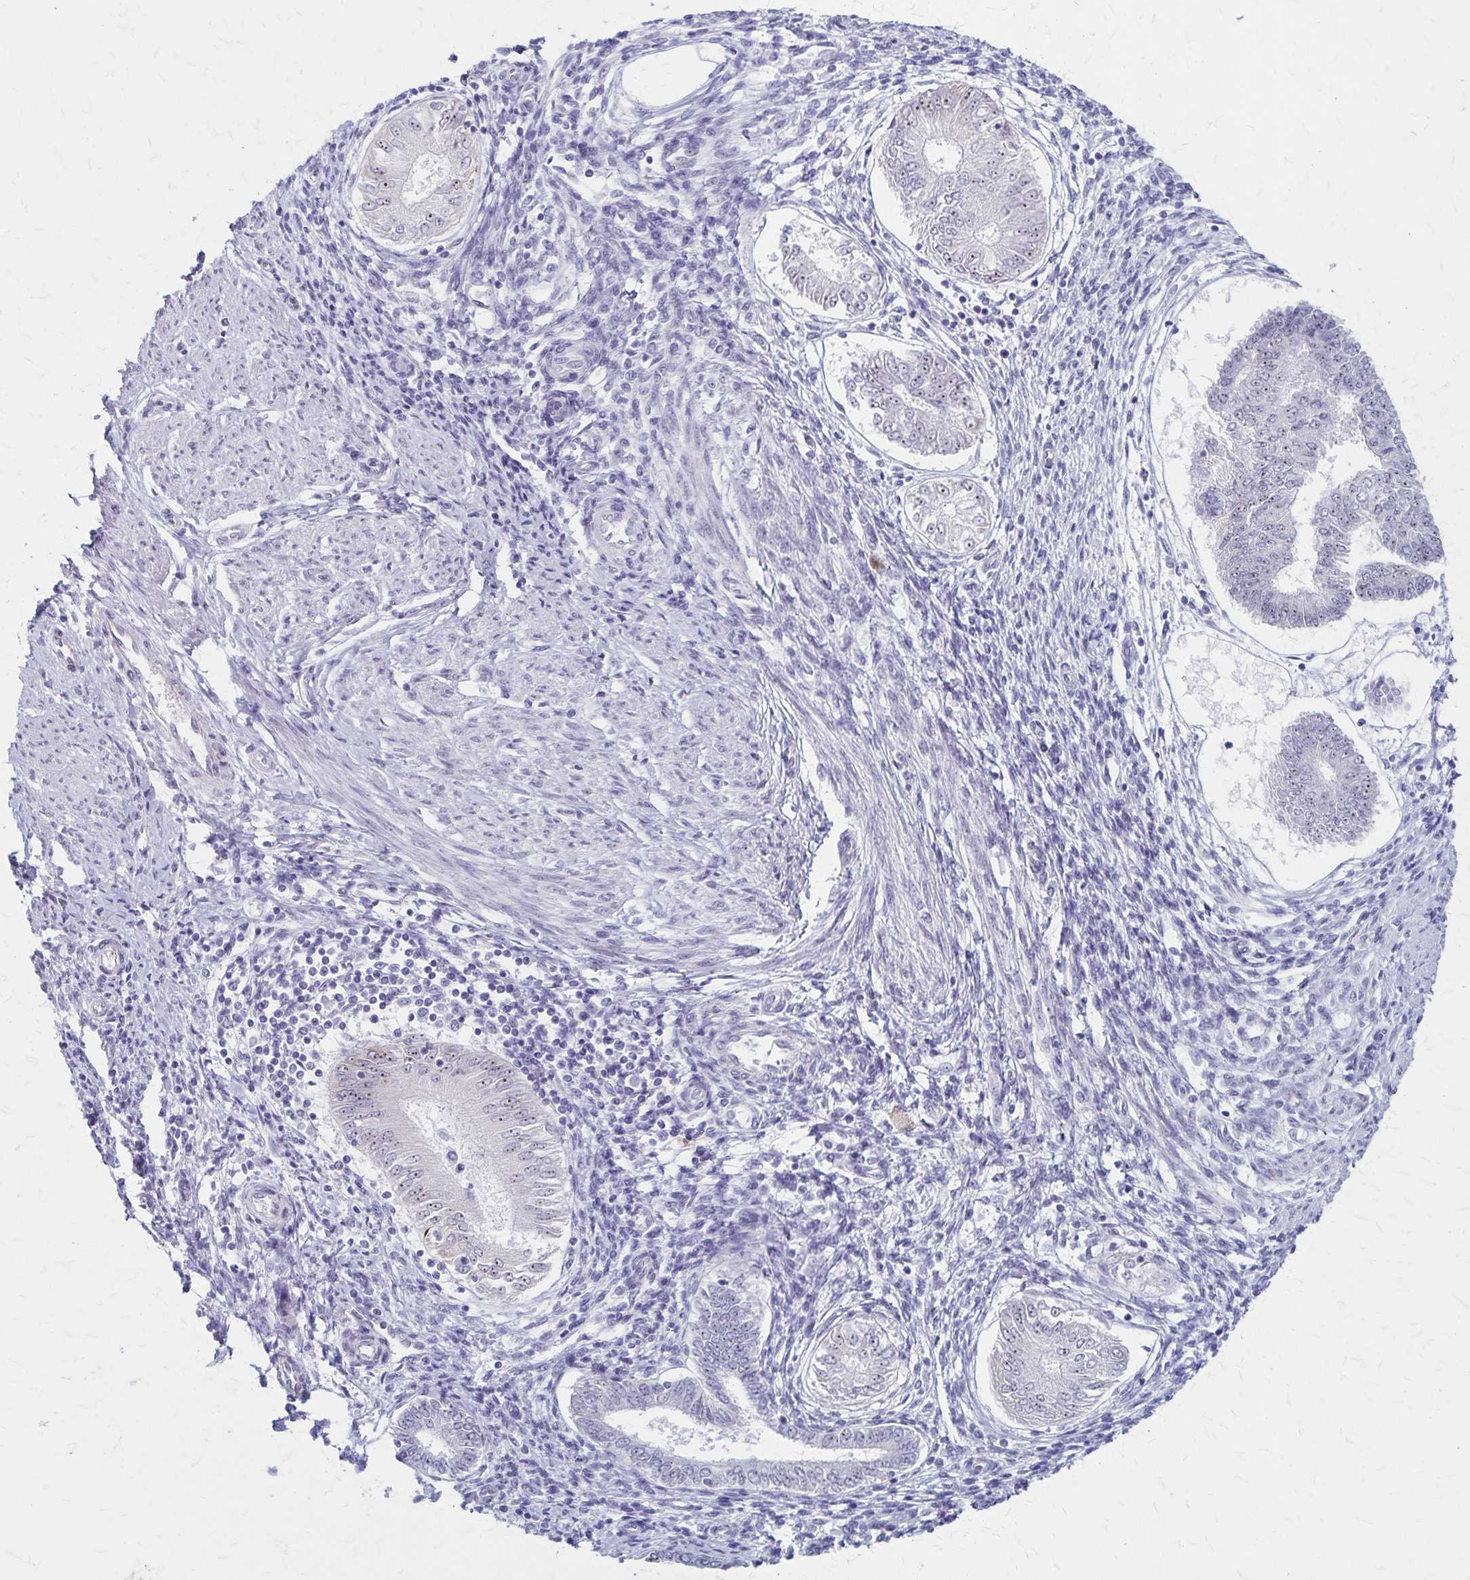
{"staining": {"intensity": "weak", "quantity": "<25%", "location": "nuclear"}, "tissue": "endometrial cancer", "cell_type": "Tumor cells", "image_type": "cancer", "snomed": [{"axis": "morphology", "description": "Adenocarcinoma, NOS"}, {"axis": "topography", "description": "Endometrium"}], "caption": "Endometrial cancer (adenocarcinoma) stained for a protein using IHC displays no positivity tumor cells.", "gene": "DLK2", "patient": {"sex": "female", "age": 68}}